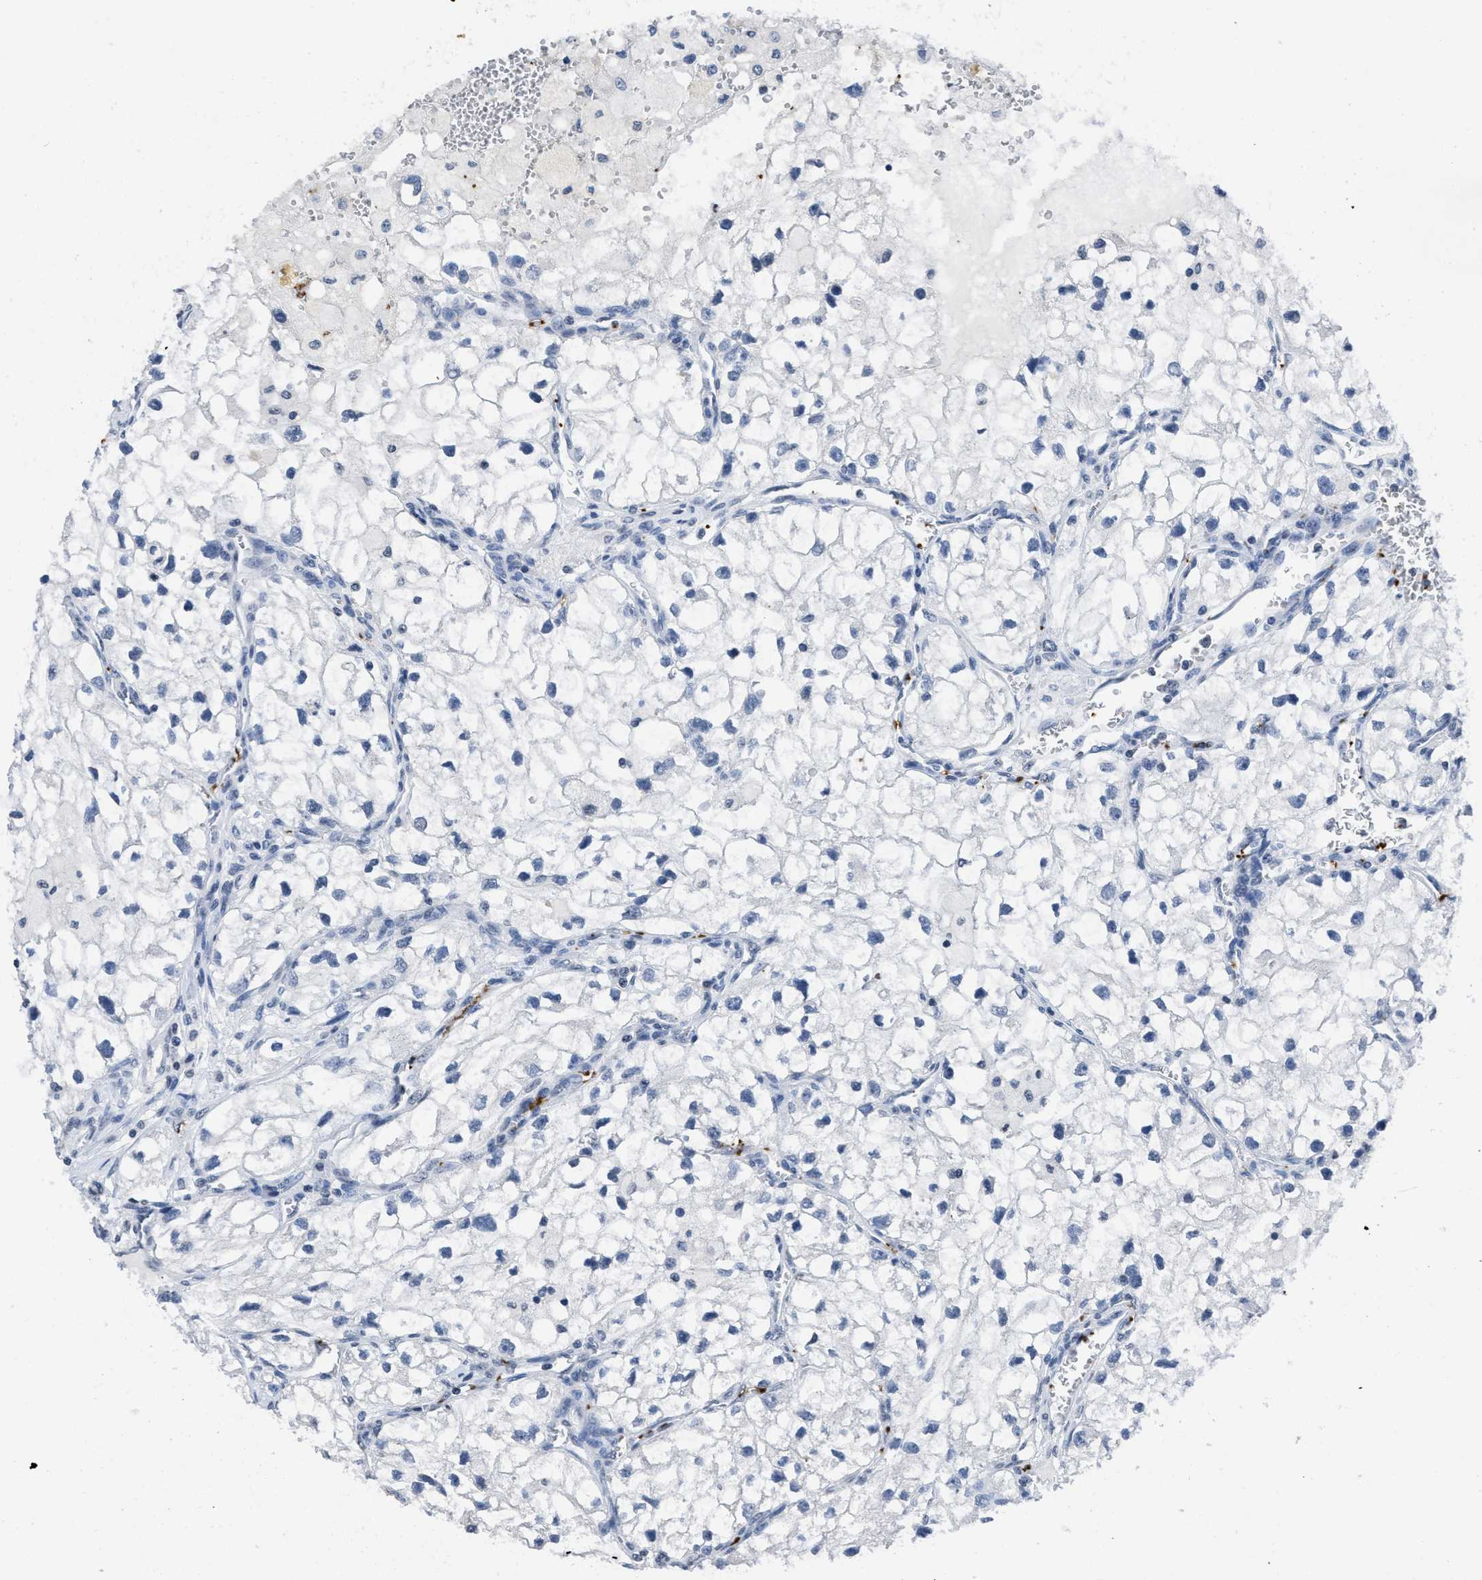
{"staining": {"intensity": "negative", "quantity": "none", "location": "none"}, "tissue": "renal cancer", "cell_type": "Tumor cells", "image_type": "cancer", "snomed": [{"axis": "morphology", "description": "Adenocarcinoma, NOS"}, {"axis": "topography", "description": "Kidney"}], "caption": "This micrograph is of renal cancer stained with immunohistochemistry to label a protein in brown with the nuclei are counter-stained blue. There is no expression in tumor cells. (DAB (3,3'-diaminobenzidine) immunohistochemistry, high magnification).", "gene": "ITGA2B", "patient": {"sex": "female", "age": 70}}